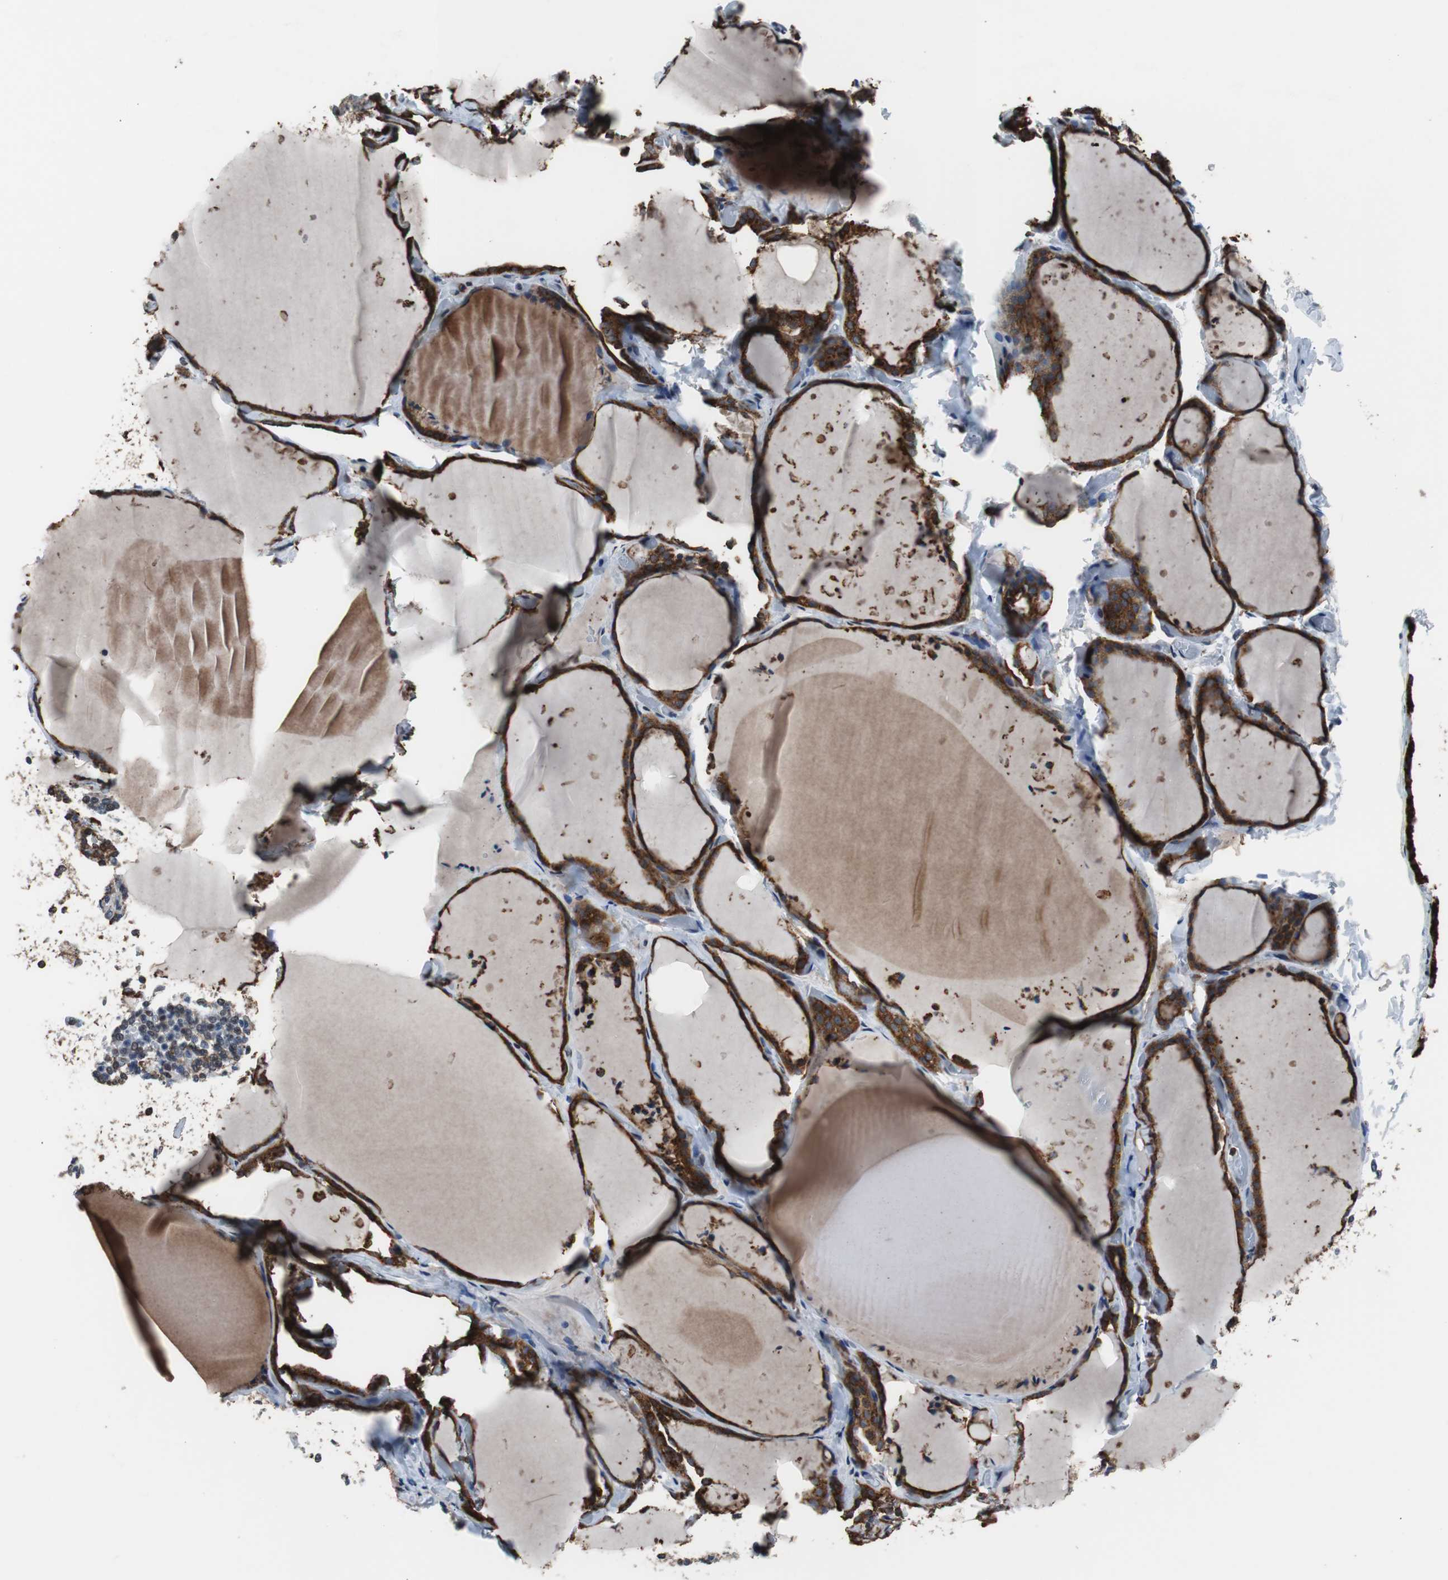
{"staining": {"intensity": "strong", "quantity": ">75%", "location": "cytoplasmic/membranous"}, "tissue": "thyroid gland", "cell_type": "Glandular cells", "image_type": "normal", "snomed": [{"axis": "morphology", "description": "Normal tissue, NOS"}, {"axis": "topography", "description": "Thyroid gland"}], "caption": "Immunohistochemistry (IHC) (DAB (3,3'-diaminobenzidine)) staining of benign thyroid gland exhibits strong cytoplasmic/membranous protein staining in approximately >75% of glandular cells. (brown staining indicates protein expression, while blue staining denotes nuclei).", "gene": "USP10", "patient": {"sex": "female", "age": 22}}